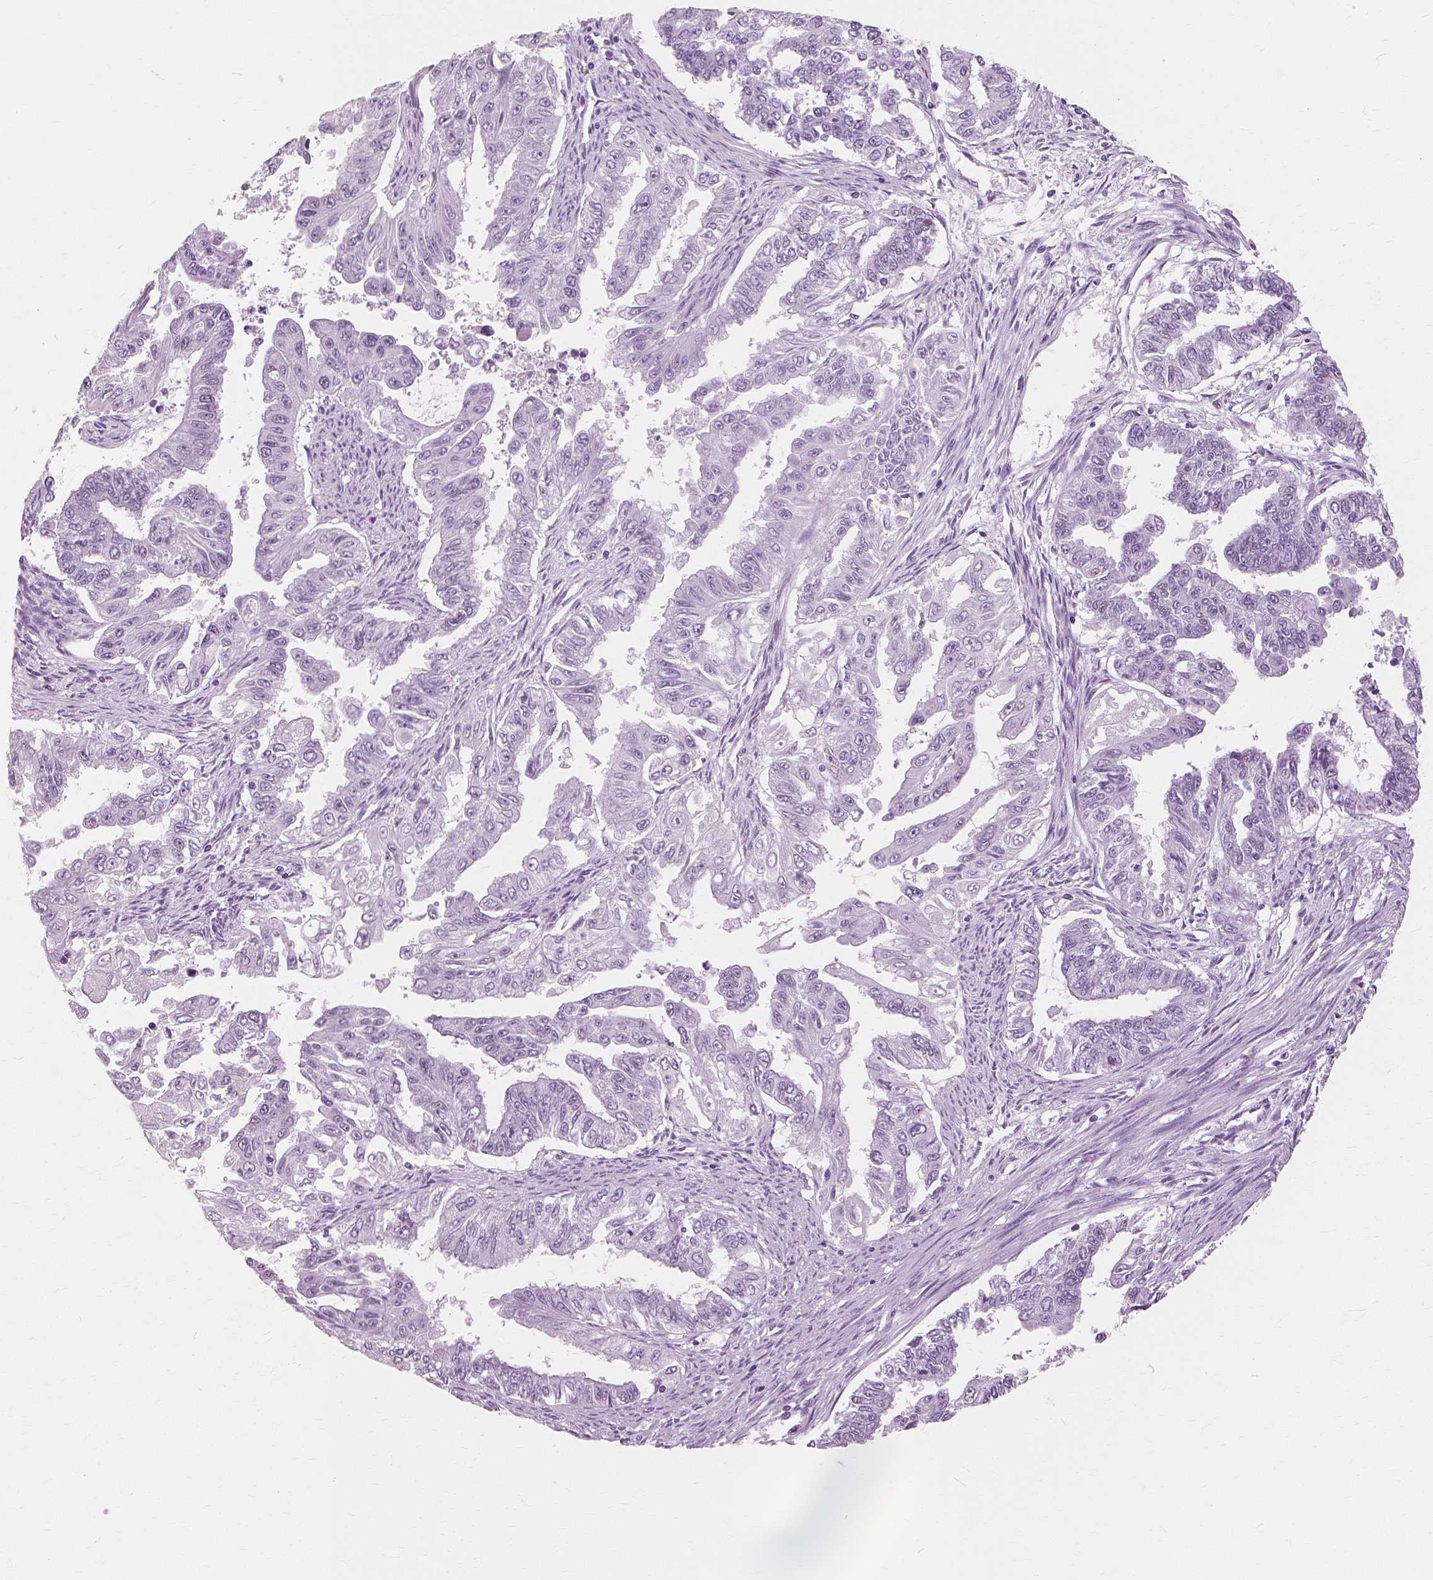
{"staining": {"intensity": "negative", "quantity": "none", "location": "none"}, "tissue": "endometrial cancer", "cell_type": "Tumor cells", "image_type": "cancer", "snomed": [{"axis": "morphology", "description": "Adenocarcinoma, NOS"}, {"axis": "topography", "description": "Uterus"}], "caption": "Photomicrograph shows no protein staining in tumor cells of endometrial adenocarcinoma tissue.", "gene": "SFTPD", "patient": {"sex": "female", "age": 59}}